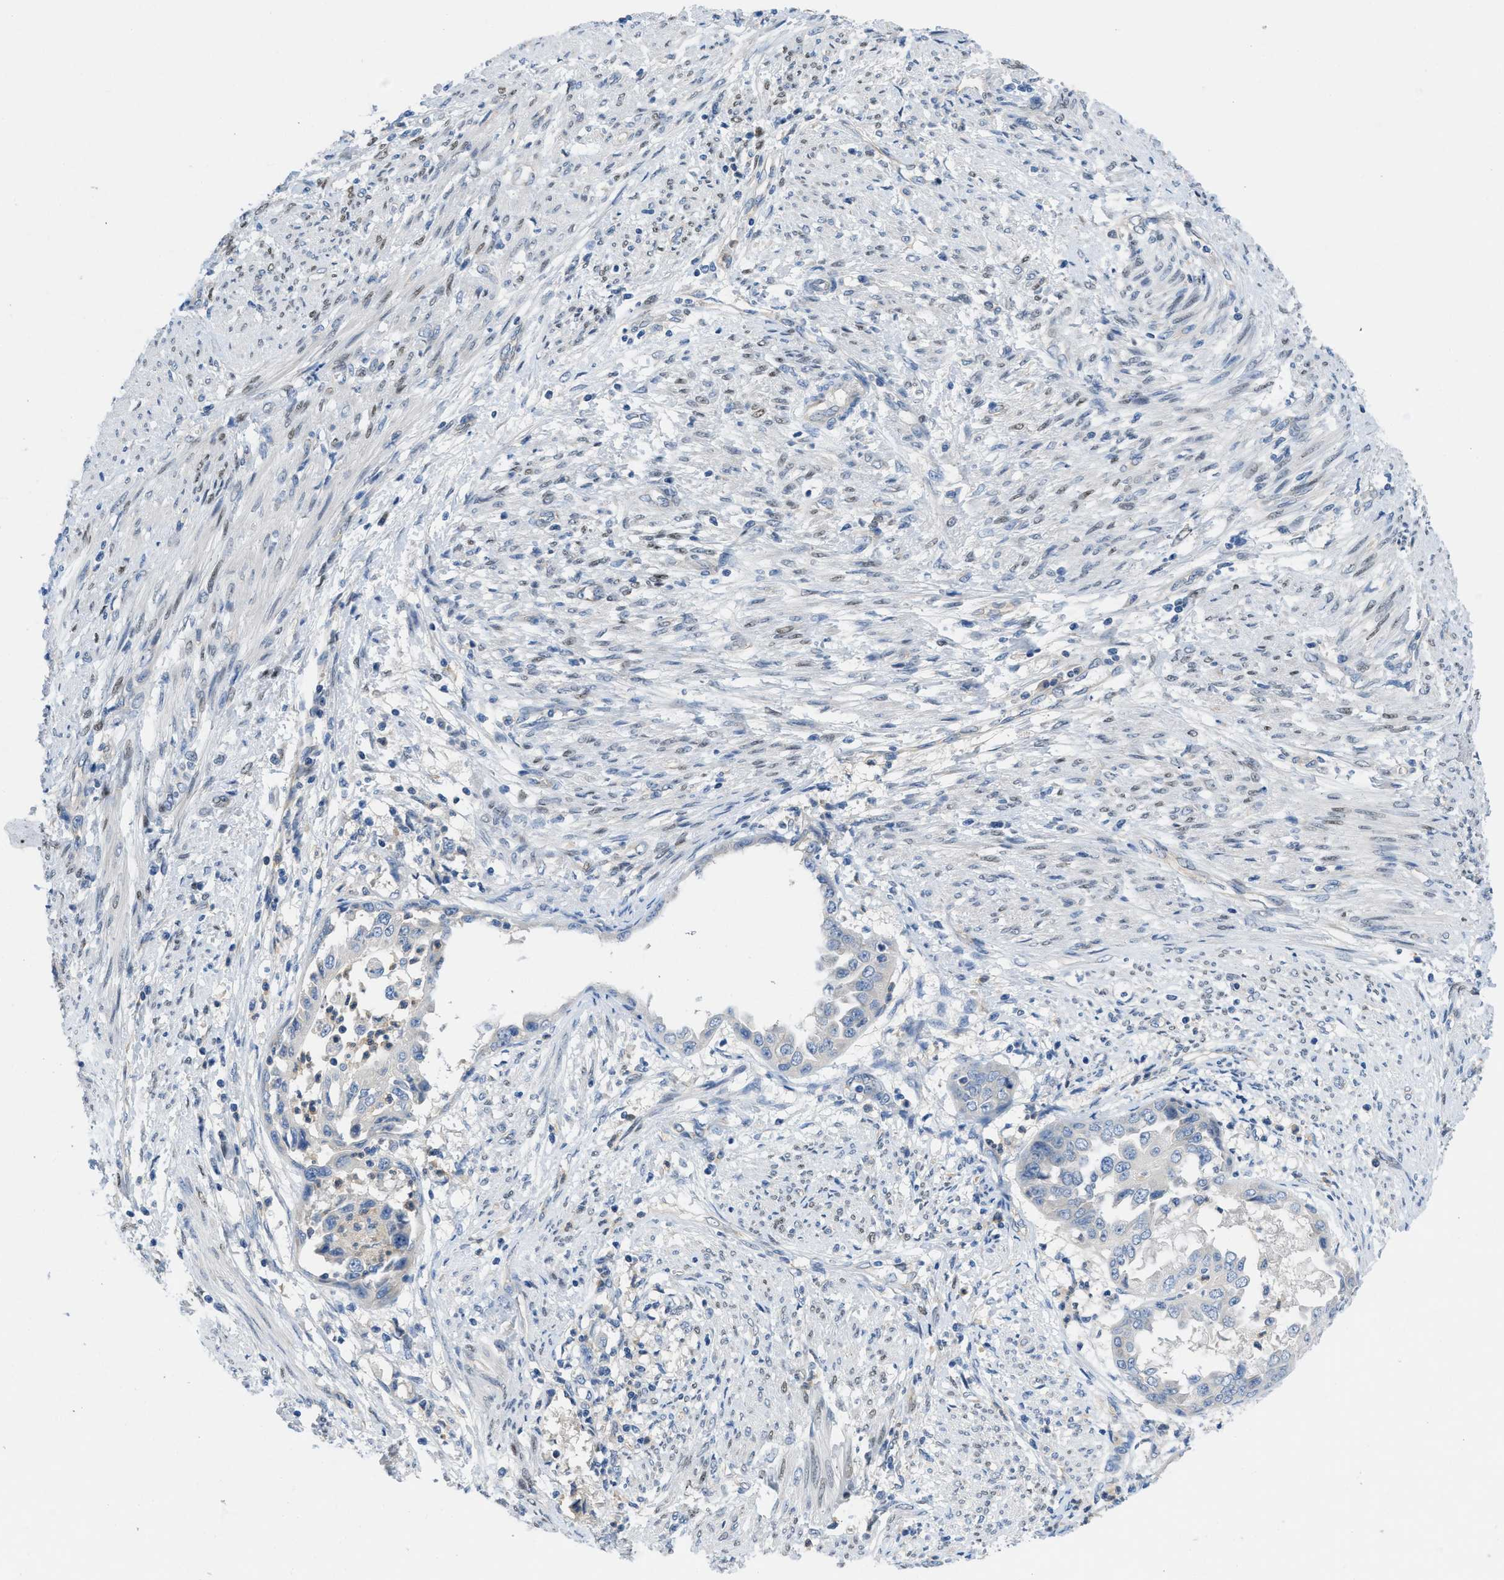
{"staining": {"intensity": "negative", "quantity": "none", "location": "none"}, "tissue": "endometrial cancer", "cell_type": "Tumor cells", "image_type": "cancer", "snomed": [{"axis": "morphology", "description": "Adenocarcinoma, NOS"}, {"axis": "topography", "description": "Endometrium"}], "caption": "Endometrial cancer (adenocarcinoma) stained for a protein using immunohistochemistry (IHC) reveals no staining tumor cells.", "gene": "PGR", "patient": {"sex": "female", "age": 85}}